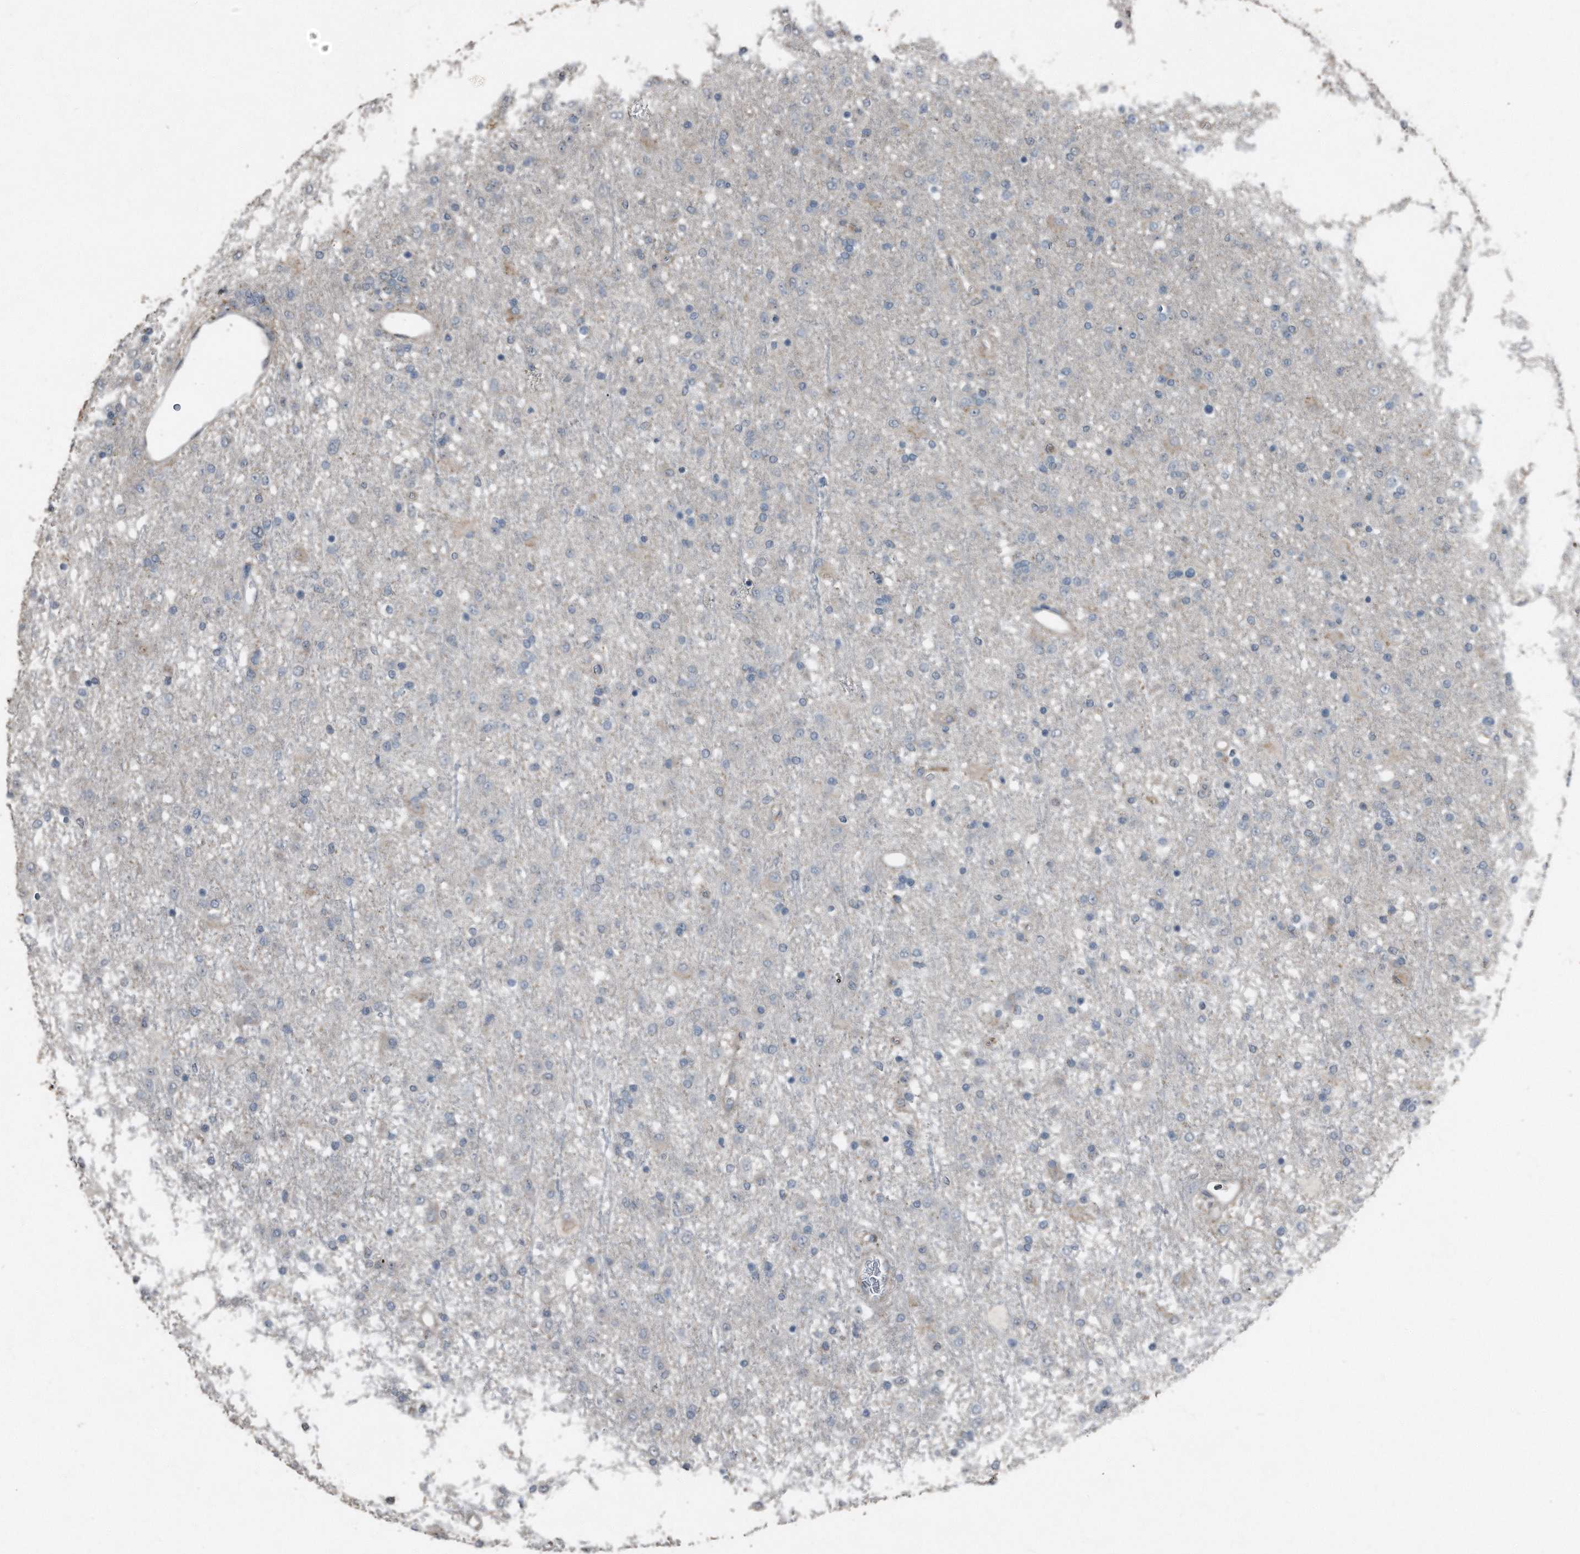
{"staining": {"intensity": "negative", "quantity": "none", "location": "none"}, "tissue": "glioma", "cell_type": "Tumor cells", "image_type": "cancer", "snomed": [{"axis": "morphology", "description": "Glioma, malignant, Low grade"}, {"axis": "topography", "description": "Brain"}], "caption": "Immunohistochemical staining of glioma displays no significant staining in tumor cells.", "gene": "C9", "patient": {"sex": "male", "age": 65}}